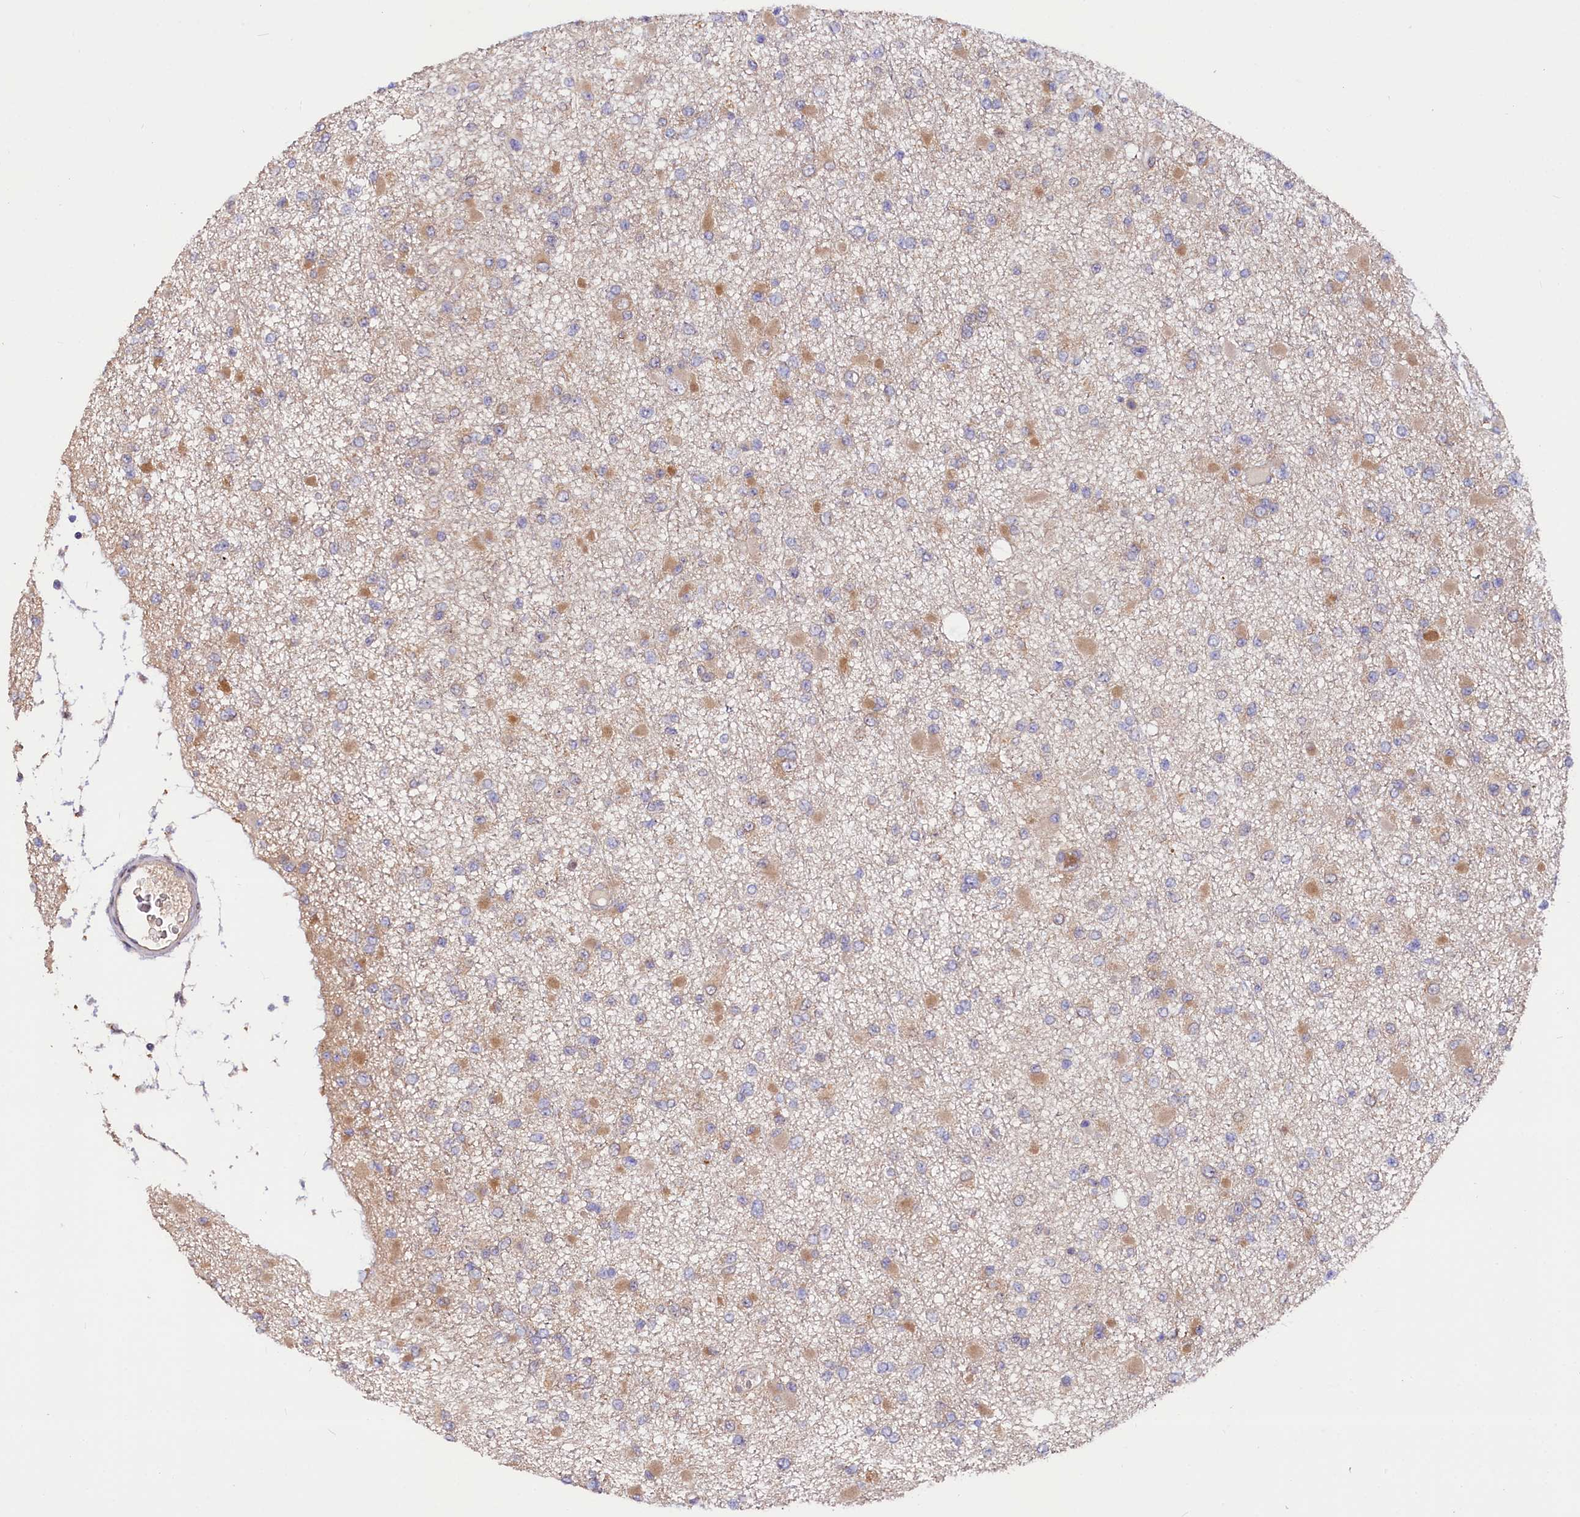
{"staining": {"intensity": "moderate", "quantity": "25%-75%", "location": "cytoplasmic/membranous"}, "tissue": "glioma", "cell_type": "Tumor cells", "image_type": "cancer", "snomed": [{"axis": "morphology", "description": "Glioma, malignant, Low grade"}, {"axis": "topography", "description": "Brain"}], "caption": "Immunohistochemistry histopathology image of neoplastic tissue: human glioma stained using immunohistochemistry demonstrates medium levels of moderate protein expression localized specifically in the cytoplasmic/membranous of tumor cells, appearing as a cytoplasmic/membranous brown color.", "gene": "PDZRN3", "patient": {"sex": "female", "age": 22}}